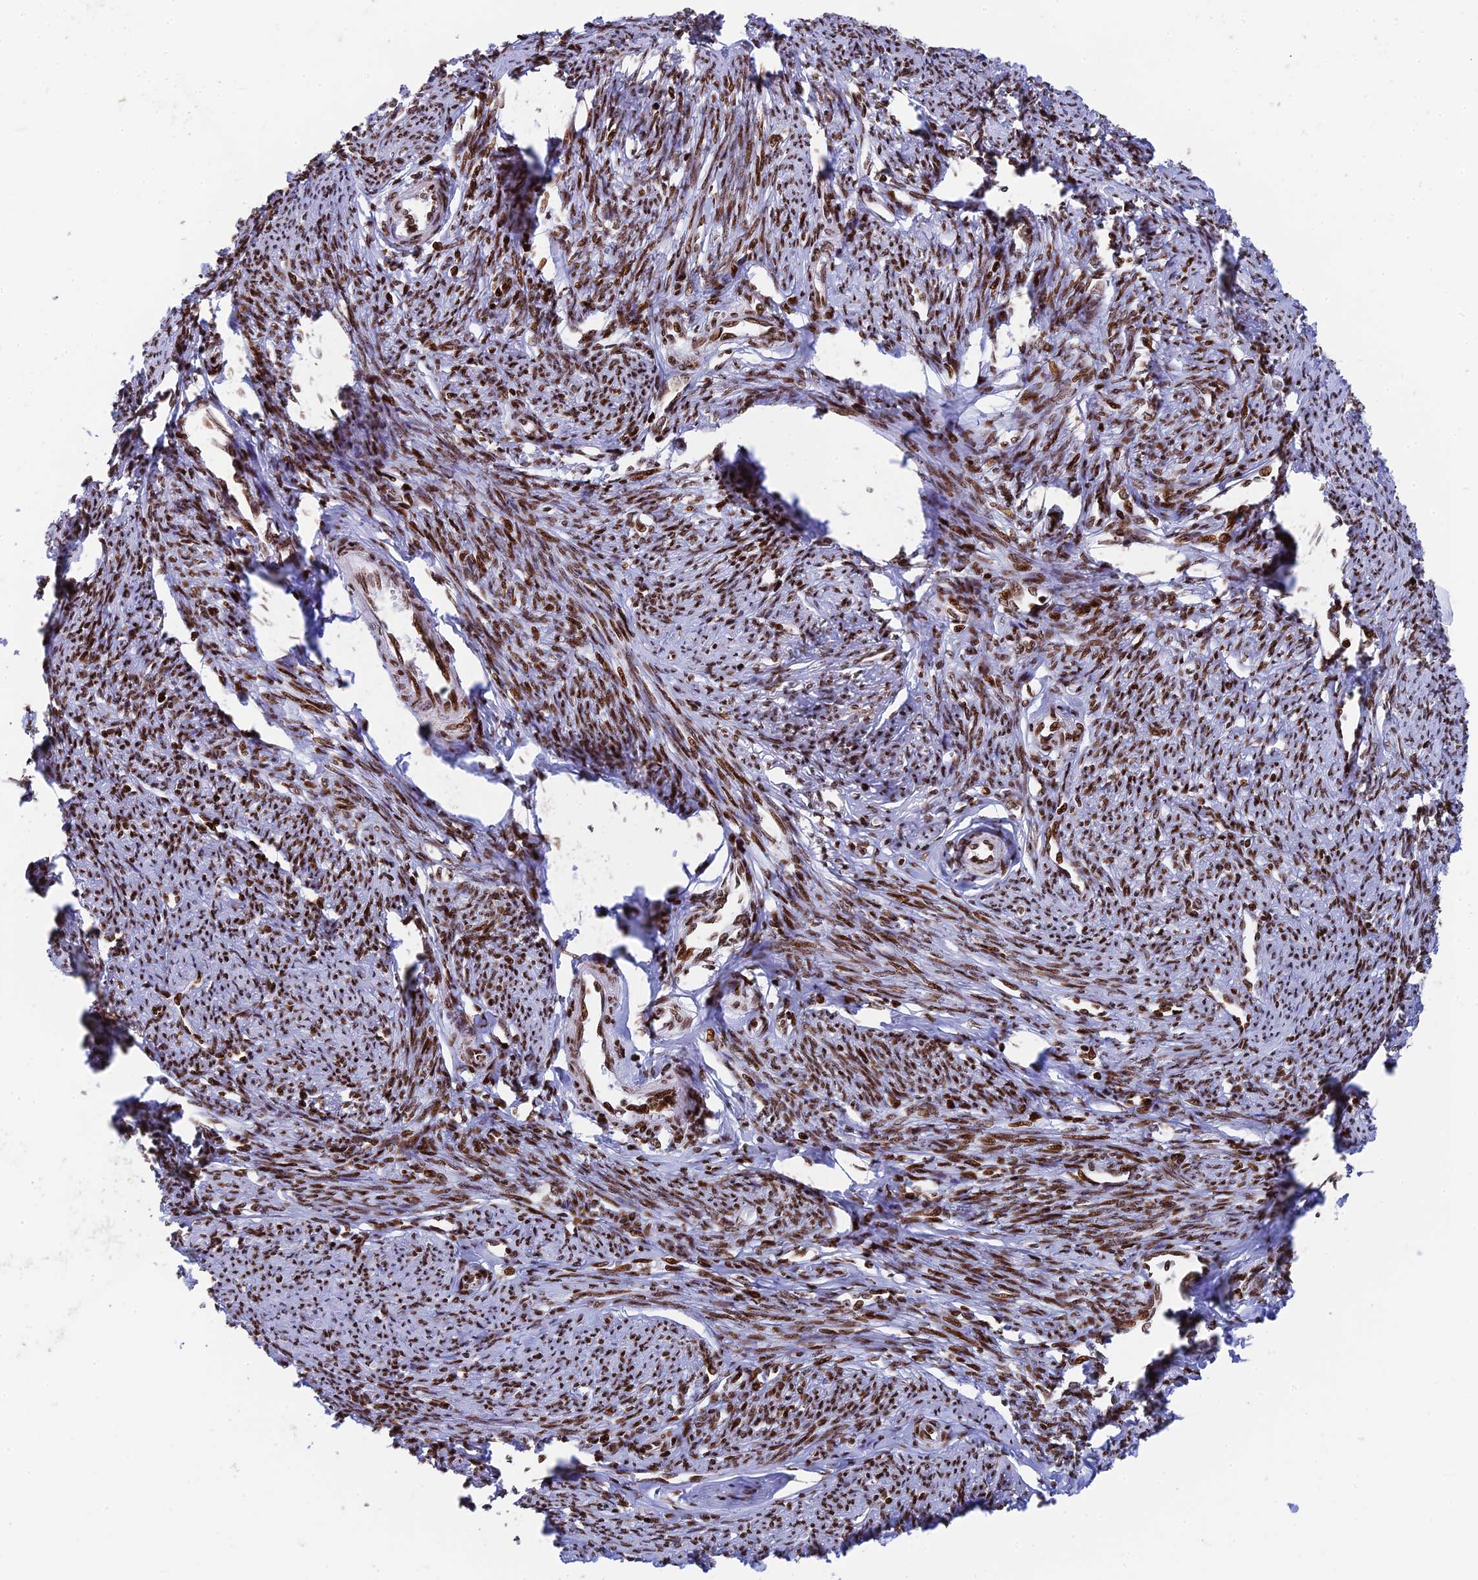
{"staining": {"intensity": "moderate", "quantity": ">75%", "location": "nuclear"}, "tissue": "smooth muscle", "cell_type": "Smooth muscle cells", "image_type": "normal", "snomed": [{"axis": "morphology", "description": "Normal tissue, NOS"}, {"axis": "topography", "description": "Smooth muscle"}, {"axis": "topography", "description": "Uterus"}], "caption": "Immunohistochemical staining of benign smooth muscle displays moderate nuclear protein expression in about >75% of smooth muscle cells. The protein is stained brown, and the nuclei are stained in blue (DAB IHC with brightfield microscopy, high magnification).", "gene": "RPAP1", "patient": {"sex": "female", "age": 59}}